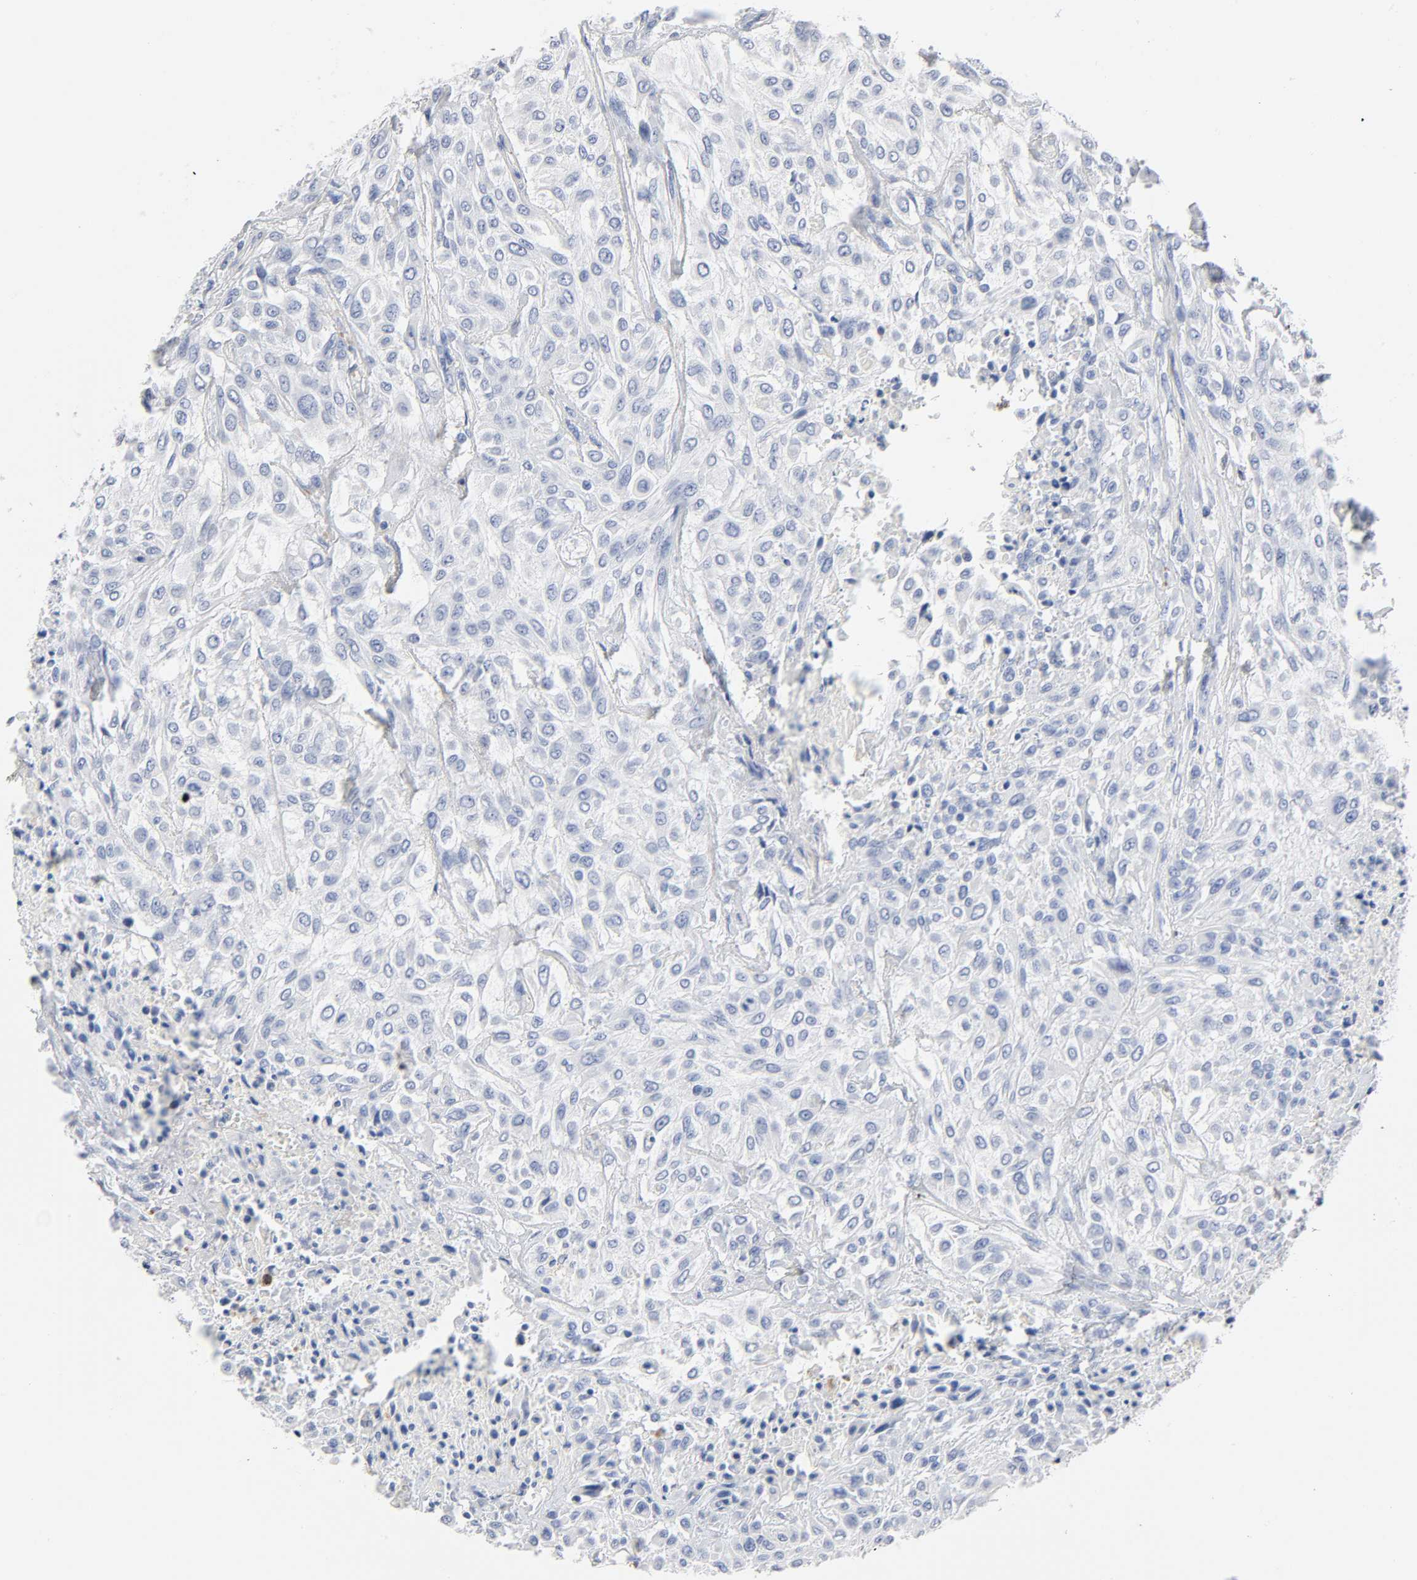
{"staining": {"intensity": "negative", "quantity": "none", "location": "none"}, "tissue": "urothelial cancer", "cell_type": "Tumor cells", "image_type": "cancer", "snomed": [{"axis": "morphology", "description": "Urothelial carcinoma, High grade"}, {"axis": "topography", "description": "Urinary bladder"}], "caption": "Photomicrograph shows no significant protein expression in tumor cells of high-grade urothelial carcinoma. Brightfield microscopy of immunohistochemistry (IHC) stained with DAB (3,3'-diaminobenzidine) (brown) and hematoxylin (blue), captured at high magnification.", "gene": "PLP1", "patient": {"sex": "male", "age": 57}}